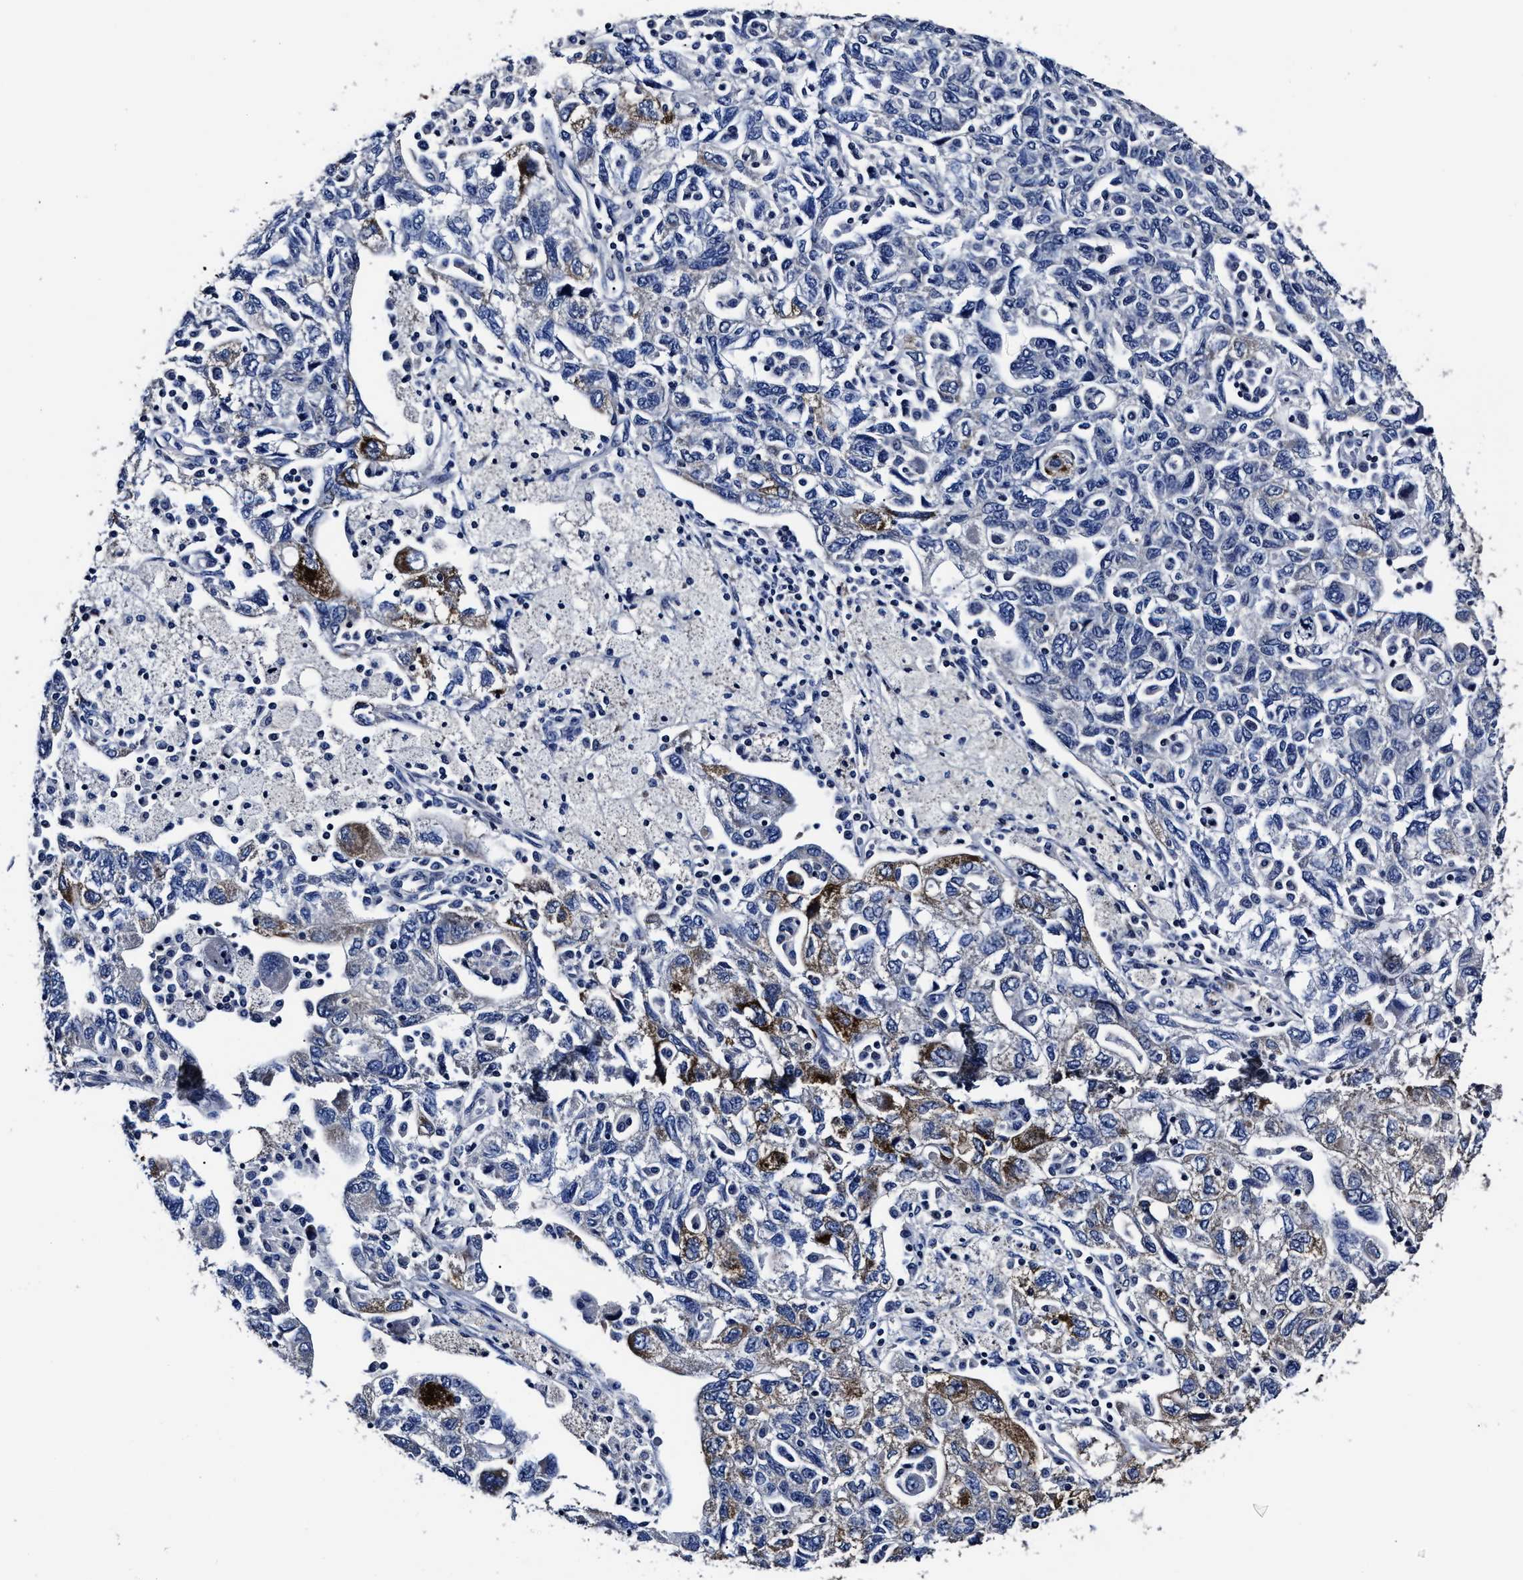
{"staining": {"intensity": "moderate", "quantity": "<25%", "location": "cytoplasmic/membranous"}, "tissue": "ovarian cancer", "cell_type": "Tumor cells", "image_type": "cancer", "snomed": [{"axis": "morphology", "description": "Carcinoma, NOS"}, {"axis": "morphology", "description": "Cystadenocarcinoma, serous, NOS"}, {"axis": "topography", "description": "Ovary"}], "caption": "A high-resolution image shows immunohistochemistry staining of ovarian carcinoma, which shows moderate cytoplasmic/membranous expression in about <25% of tumor cells. The staining is performed using DAB brown chromogen to label protein expression. The nuclei are counter-stained blue using hematoxylin.", "gene": "OLFML2A", "patient": {"sex": "female", "age": 69}}